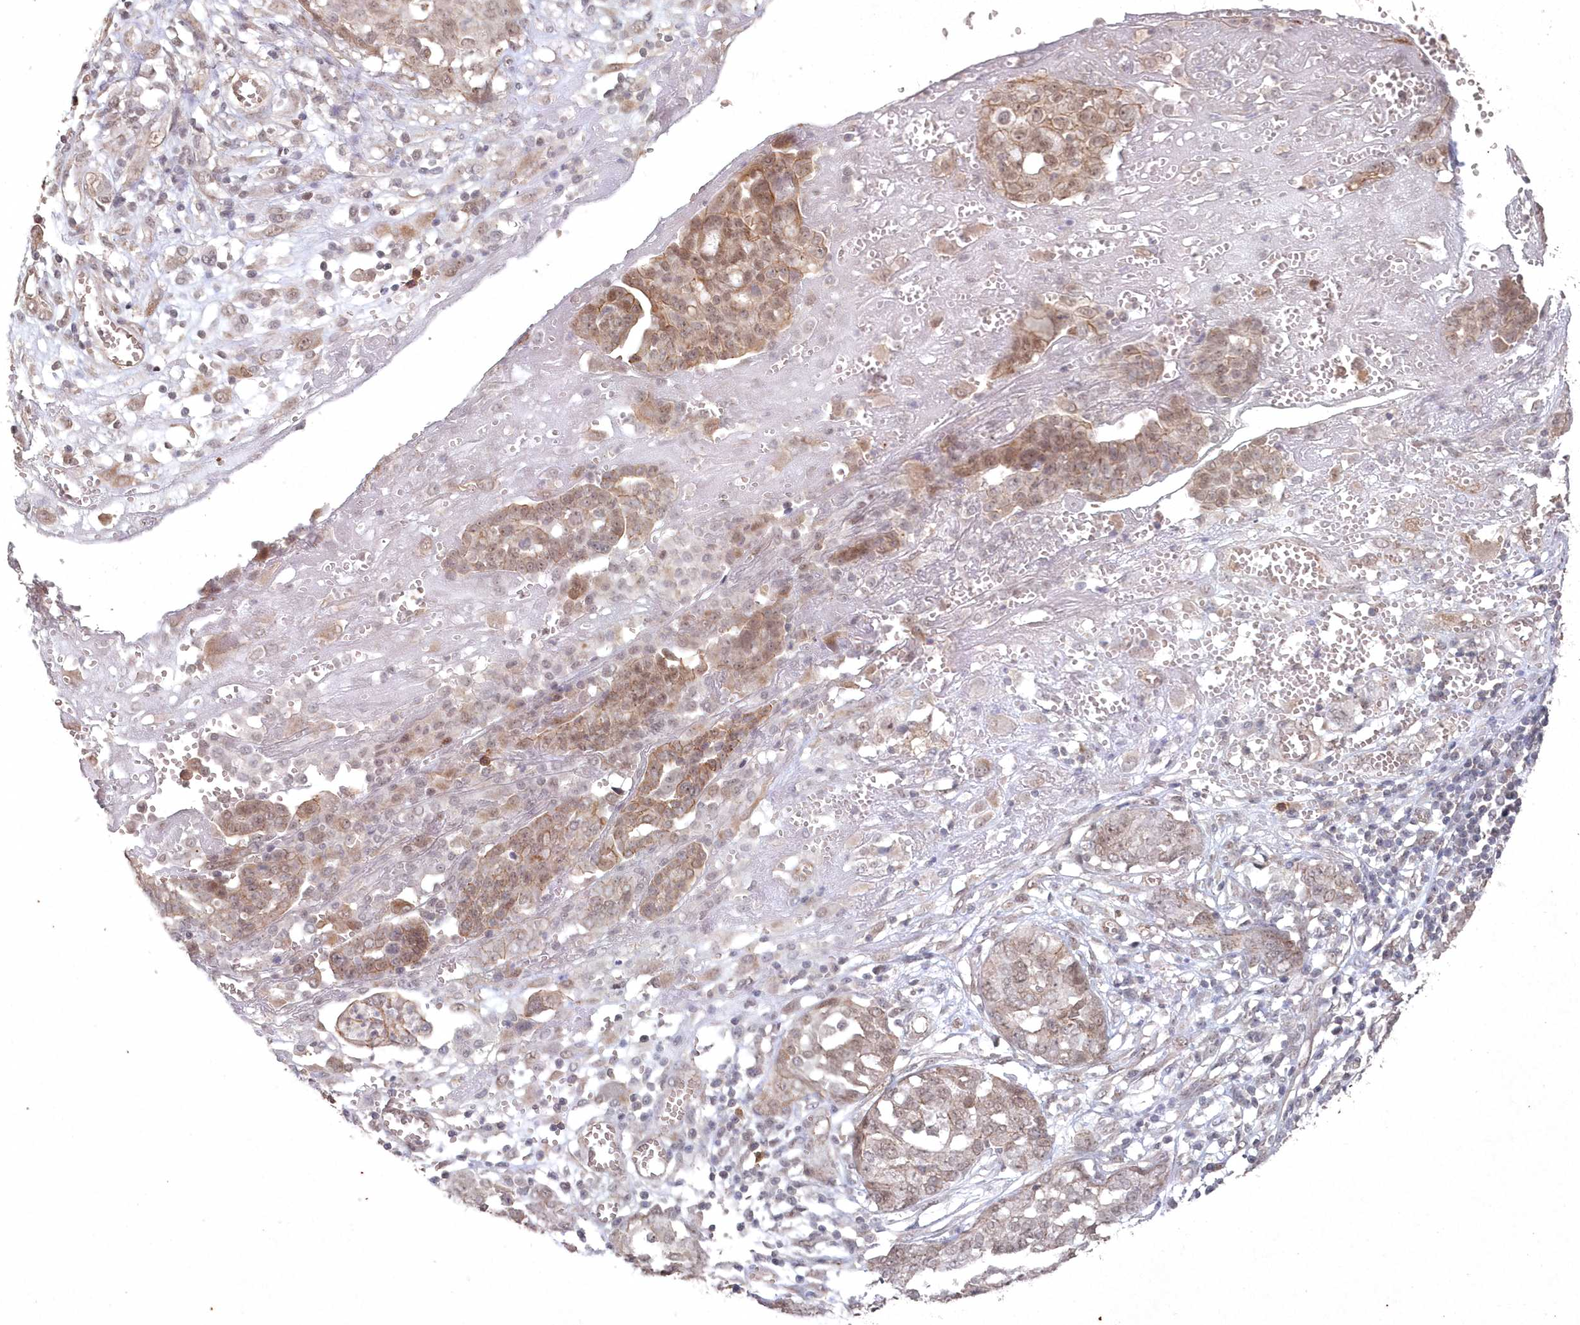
{"staining": {"intensity": "moderate", "quantity": "25%-75%", "location": "cytoplasmic/membranous"}, "tissue": "ovarian cancer", "cell_type": "Tumor cells", "image_type": "cancer", "snomed": [{"axis": "morphology", "description": "Cystadenocarcinoma, serous, NOS"}, {"axis": "topography", "description": "Soft tissue"}, {"axis": "topography", "description": "Ovary"}], "caption": "Immunohistochemistry (DAB) staining of ovarian serous cystadenocarcinoma demonstrates moderate cytoplasmic/membranous protein positivity in about 25%-75% of tumor cells.", "gene": "VSIG2", "patient": {"sex": "female", "age": 57}}